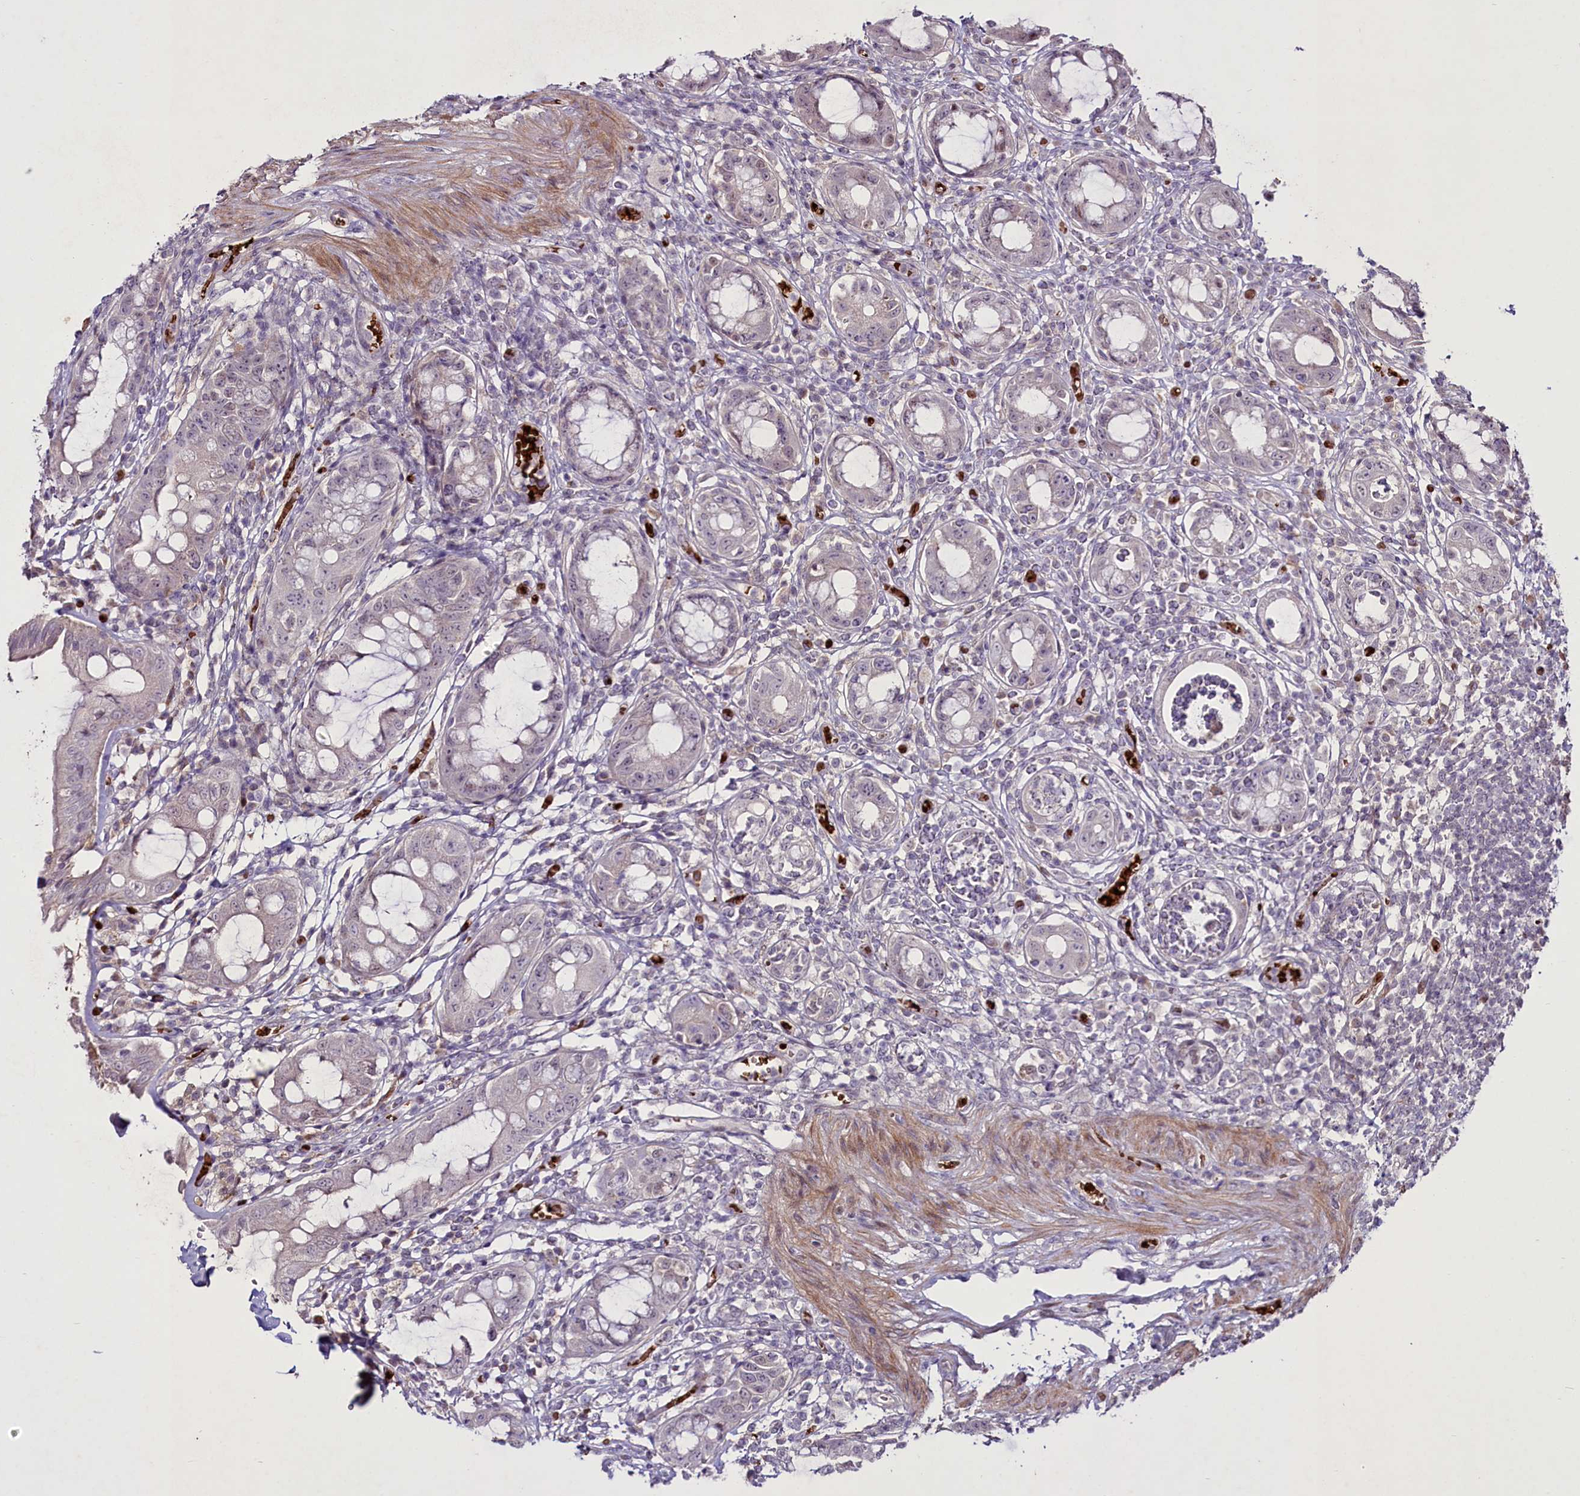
{"staining": {"intensity": "negative", "quantity": "none", "location": "none"}, "tissue": "rectum", "cell_type": "Glandular cells", "image_type": "normal", "snomed": [{"axis": "morphology", "description": "Normal tissue, NOS"}, {"axis": "topography", "description": "Rectum"}], "caption": "This is an immunohistochemistry photomicrograph of normal human rectum. There is no staining in glandular cells.", "gene": "SUSD3", "patient": {"sex": "female", "age": 57}}